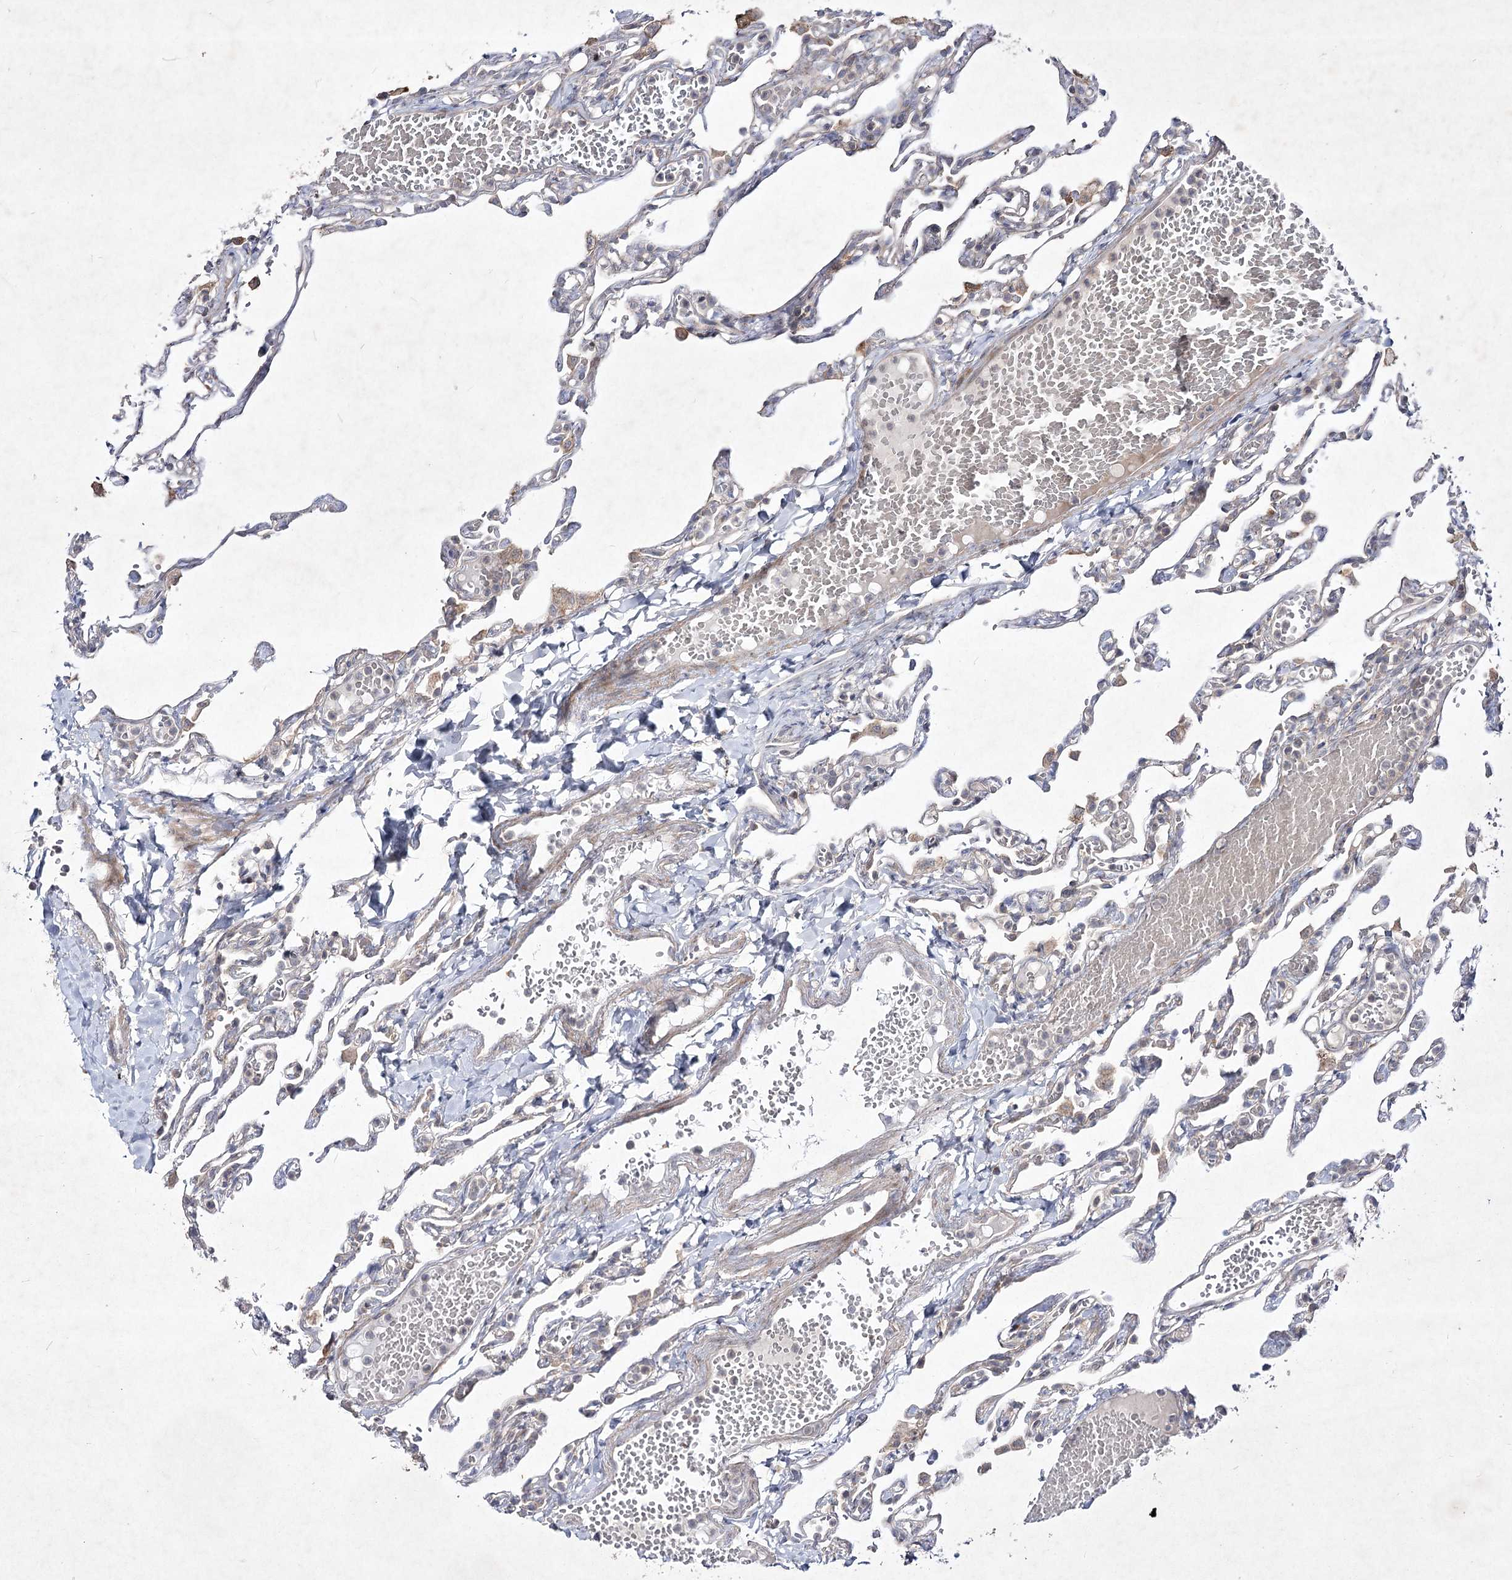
{"staining": {"intensity": "moderate", "quantity": "<25%", "location": "cytoplasmic/membranous"}, "tissue": "lung", "cell_type": "Alveolar cells", "image_type": "normal", "snomed": [{"axis": "morphology", "description": "Normal tissue, NOS"}, {"axis": "topography", "description": "Lung"}], "caption": "A low amount of moderate cytoplasmic/membranous staining is appreciated in about <25% of alveolar cells in normal lung. (IHC, brightfield microscopy, high magnification).", "gene": "CIB2", "patient": {"sex": "male", "age": 21}}